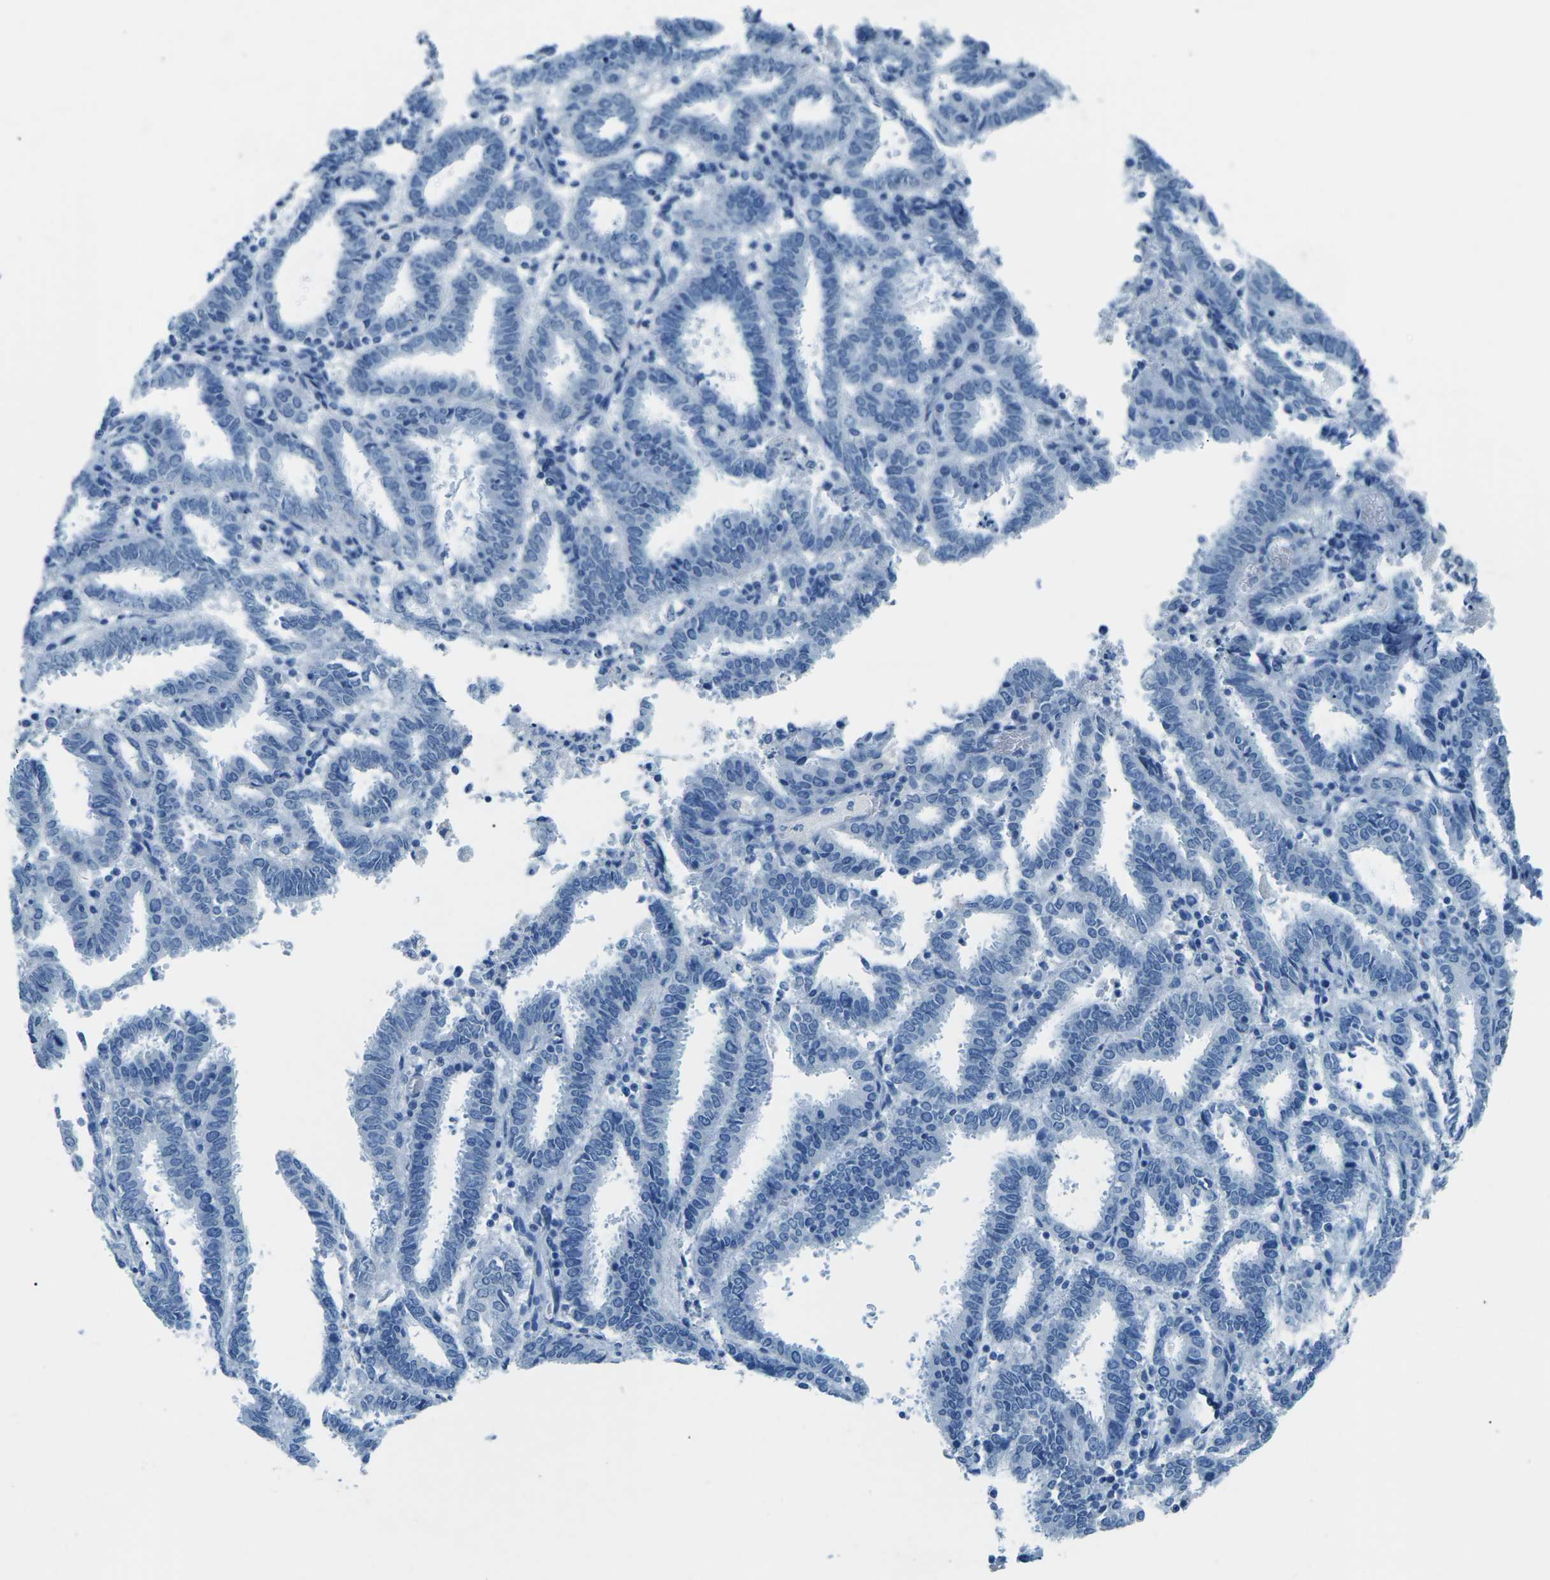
{"staining": {"intensity": "negative", "quantity": "none", "location": "none"}, "tissue": "endometrial cancer", "cell_type": "Tumor cells", "image_type": "cancer", "snomed": [{"axis": "morphology", "description": "Adenocarcinoma, NOS"}, {"axis": "topography", "description": "Uterus"}], "caption": "Tumor cells show no significant protein positivity in endometrial cancer (adenocarcinoma). Nuclei are stained in blue.", "gene": "MYH8", "patient": {"sex": "female", "age": 83}}